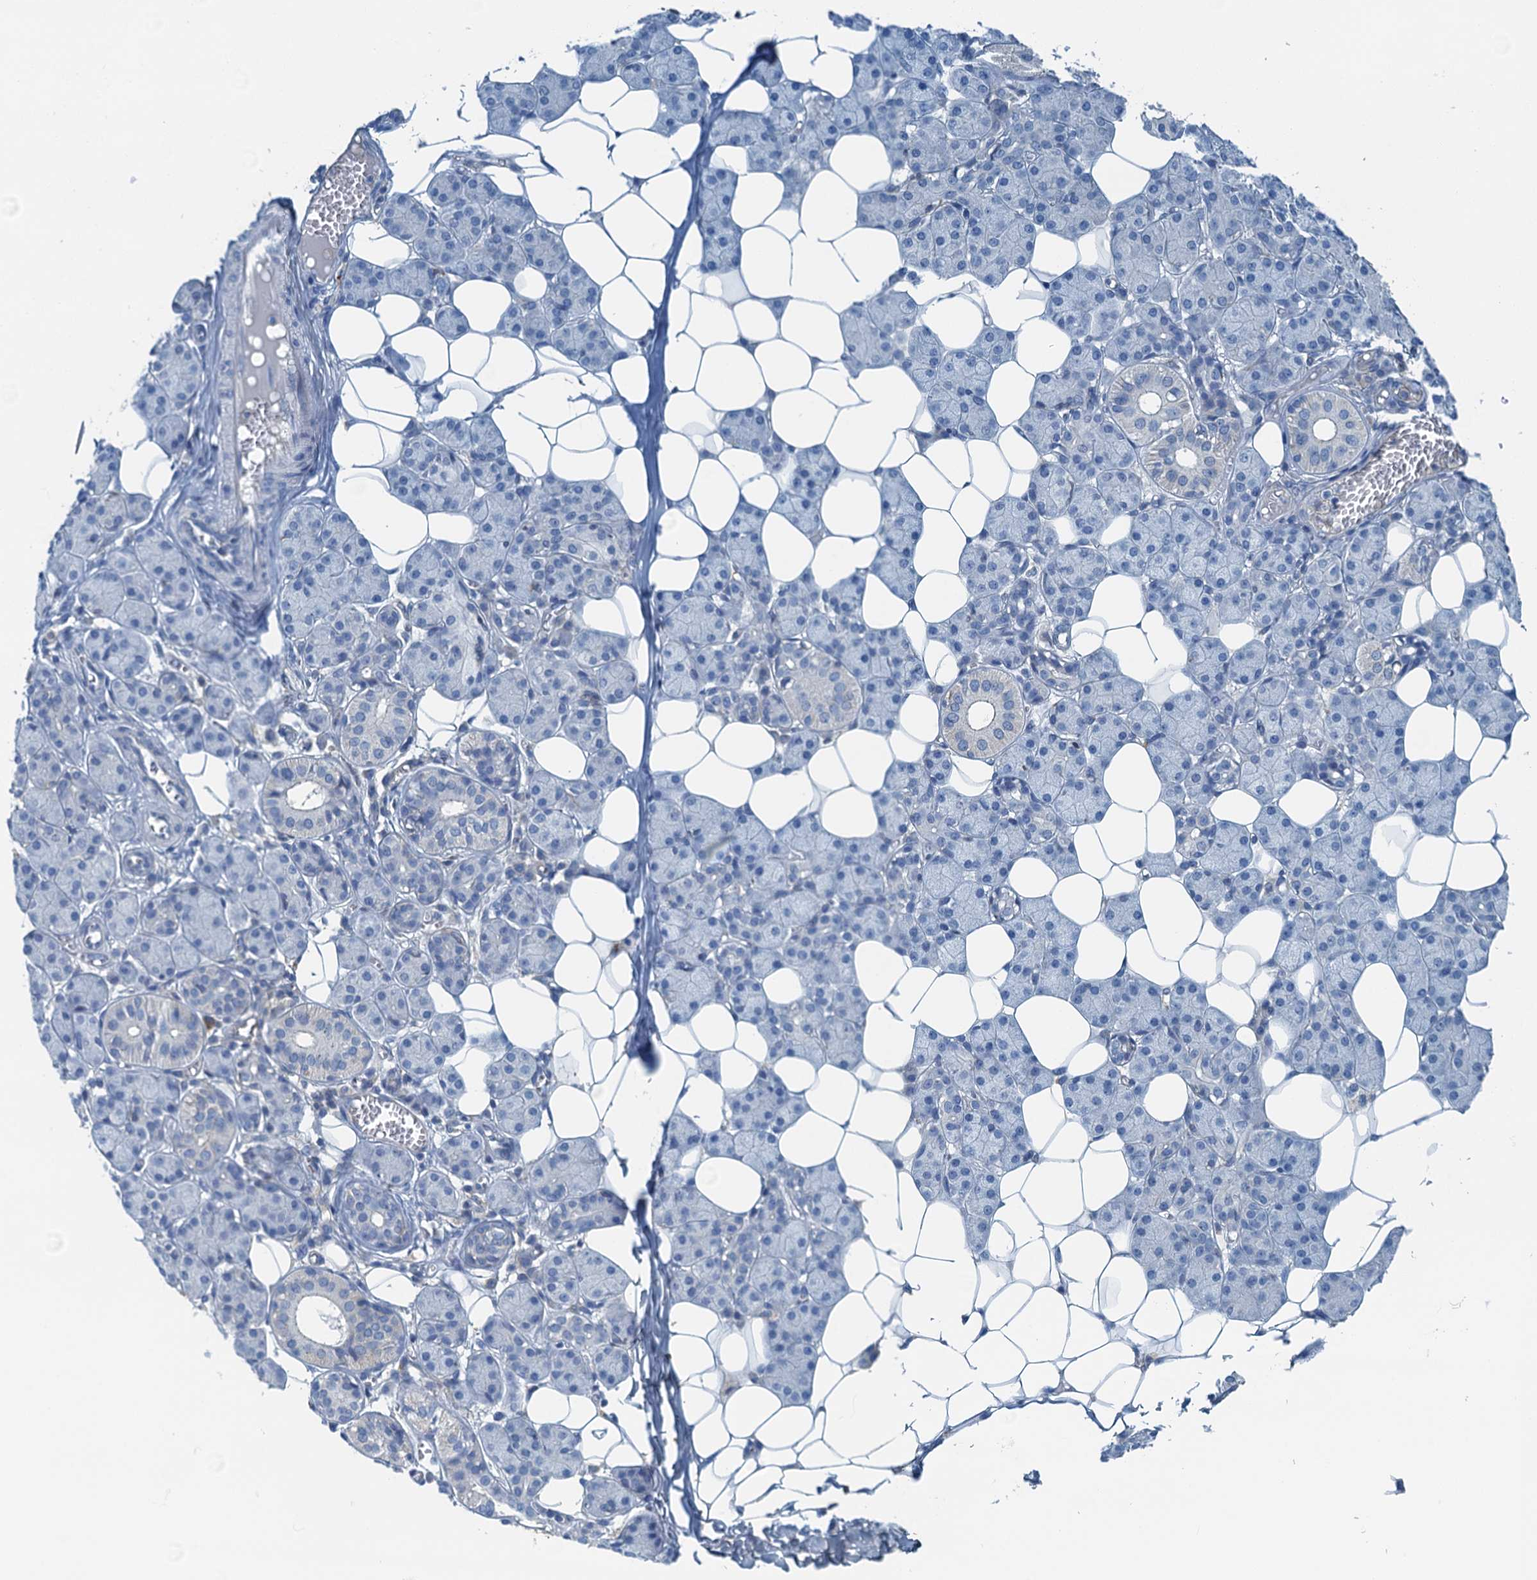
{"staining": {"intensity": "negative", "quantity": "none", "location": "none"}, "tissue": "salivary gland", "cell_type": "Glandular cells", "image_type": "normal", "snomed": [{"axis": "morphology", "description": "Normal tissue, NOS"}, {"axis": "topography", "description": "Salivary gland"}], "caption": "Salivary gland stained for a protein using immunohistochemistry displays no staining glandular cells.", "gene": "THAP10", "patient": {"sex": "female", "age": 33}}